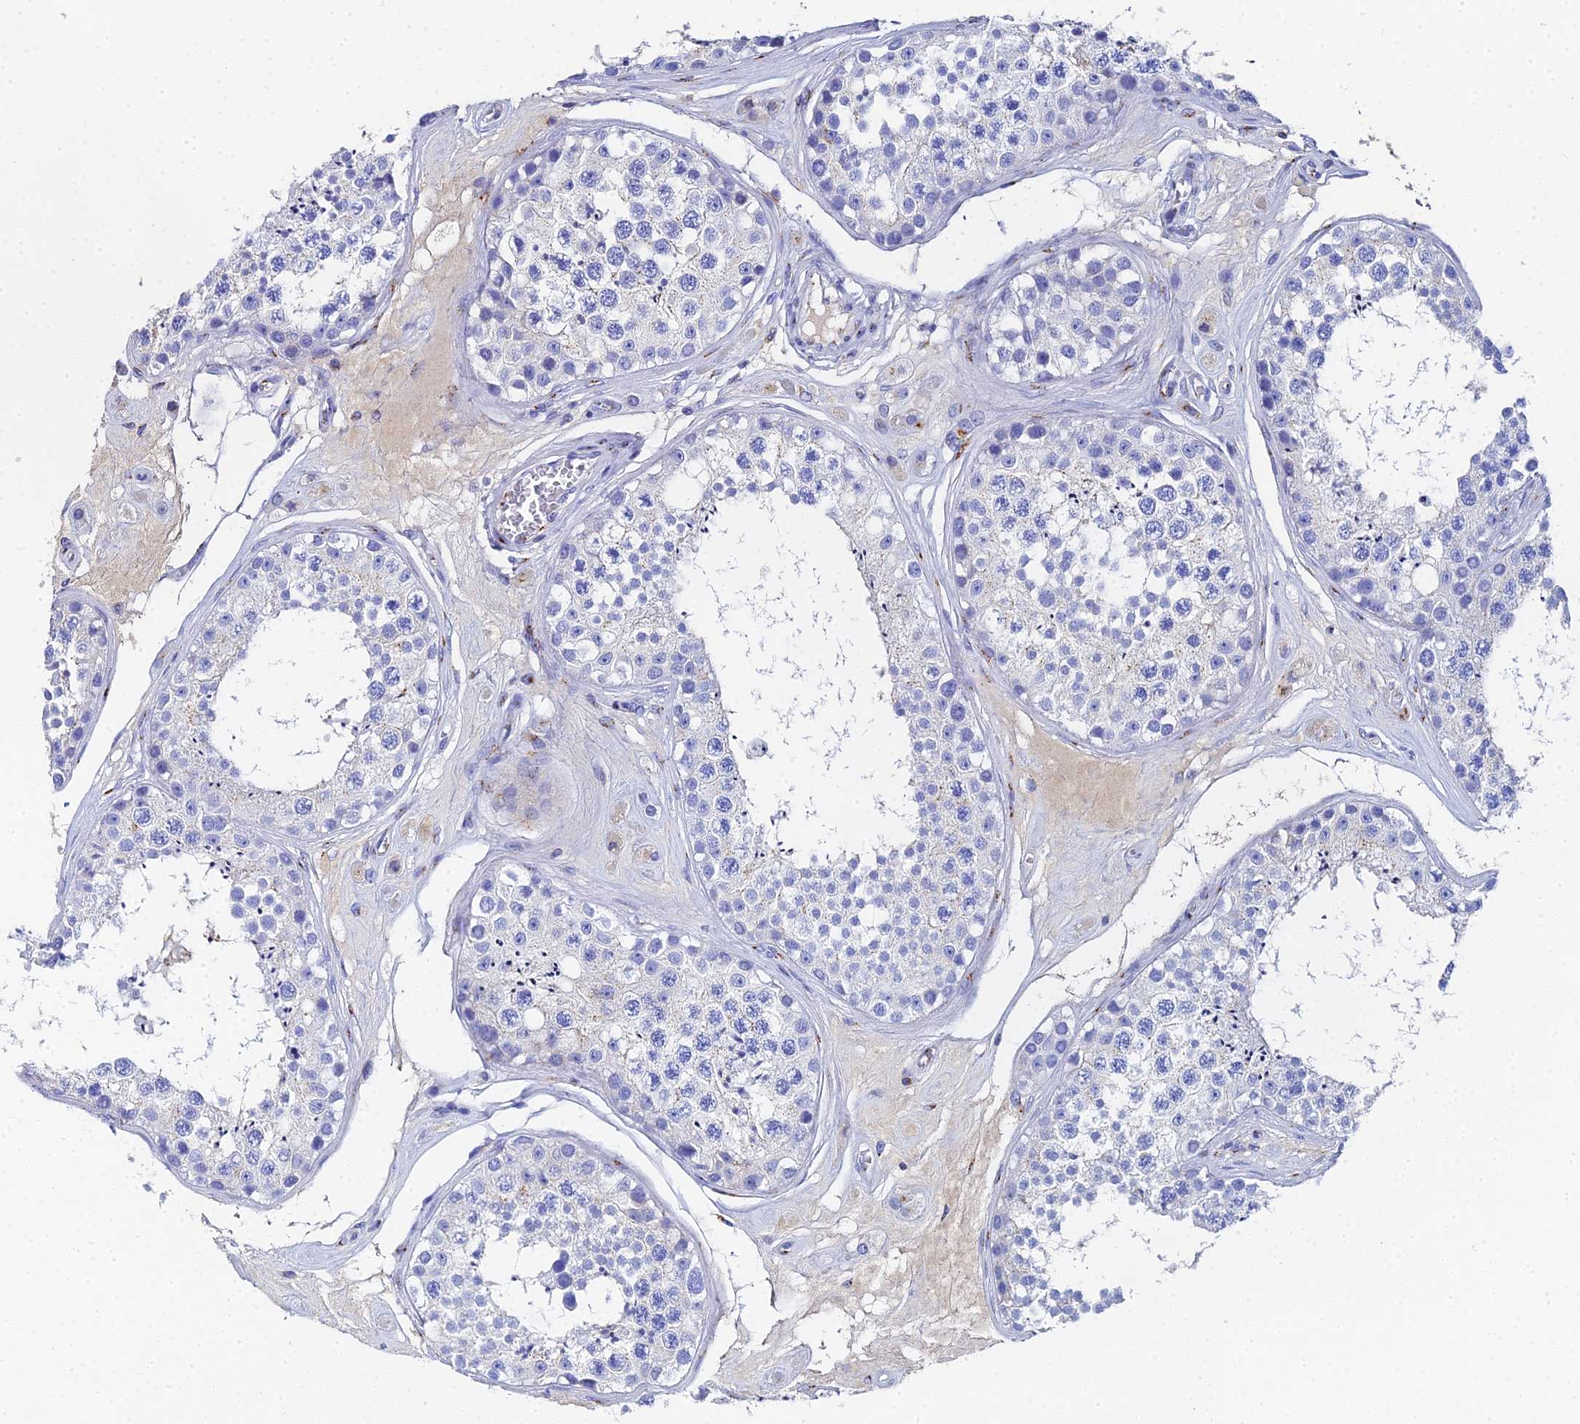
{"staining": {"intensity": "negative", "quantity": "none", "location": "none"}, "tissue": "testis", "cell_type": "Cells in seminiferous ducts", "image_type": "normal", "snomed": [{"axis": "morphology", "description": "Normal tissue, NOS"}, {"axis": "topography", "description": "Testis"}], "caption": "DAB immunohistochemical staining of unremarkable testis reveals no significant expression in cells in seminiferous ducts.", "gene": "ENSG00000268674", "patient": {"sex": "male", "age": 25}}